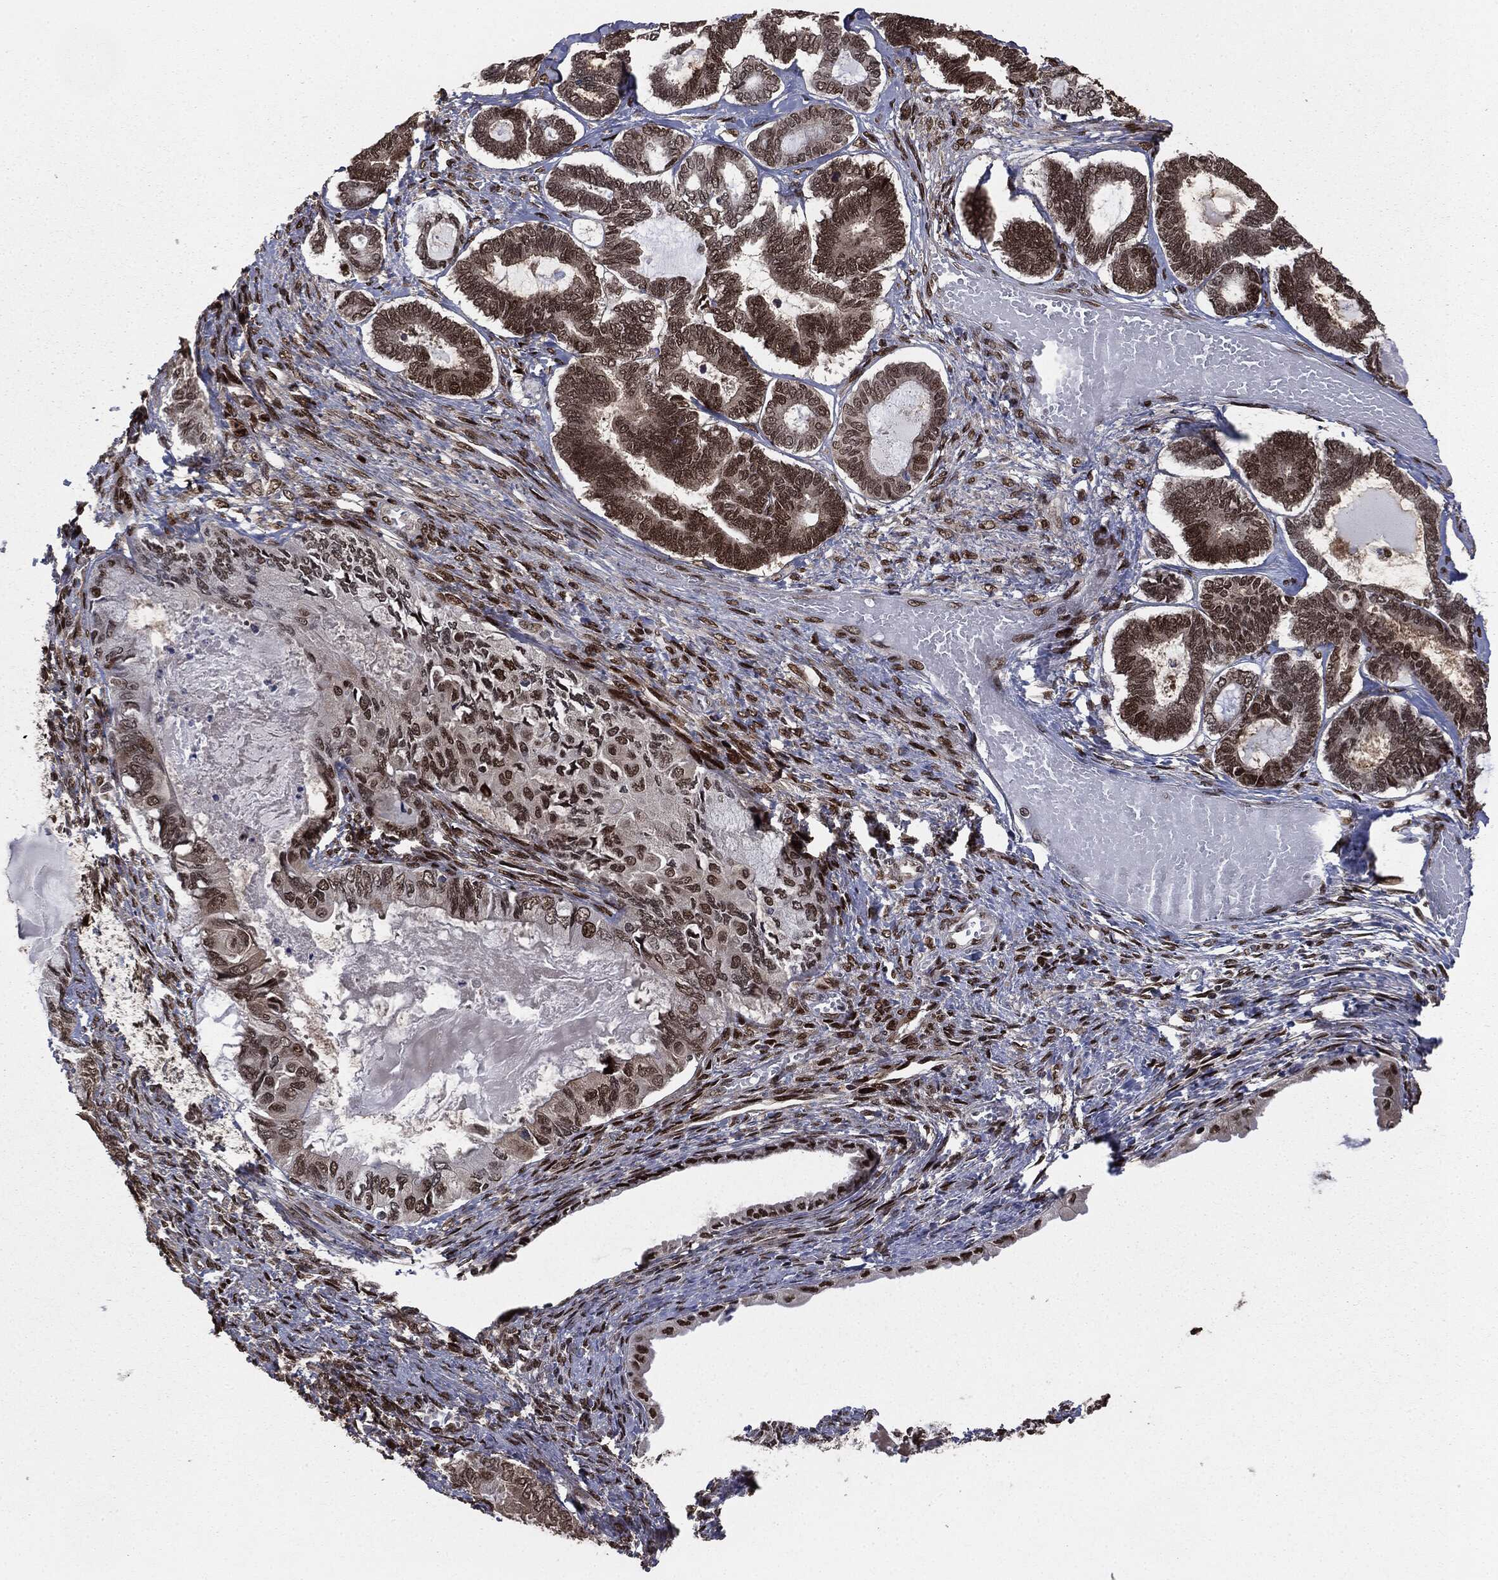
{"staining": {"intensity": "strong", "quantity": "25%-75%", "location": "nuclear"}, "tissue": "ovarian cancer", "cell_type": "Tumor cells", "image_type": "cancer", "snomed": [{"axis": "morphology", "description": "Carcinoma, endometroid"}, {"axis": "topography", "description": "Ovary"}], "caption": "There is high levels of strong nuclear staining in tumor cells of endometroid carcinoma (ovarian), as demonstrated by immunohistochemical staining (brown color).", "gene": "DVL2", "patient": {"sex": "female", "age": 70}}